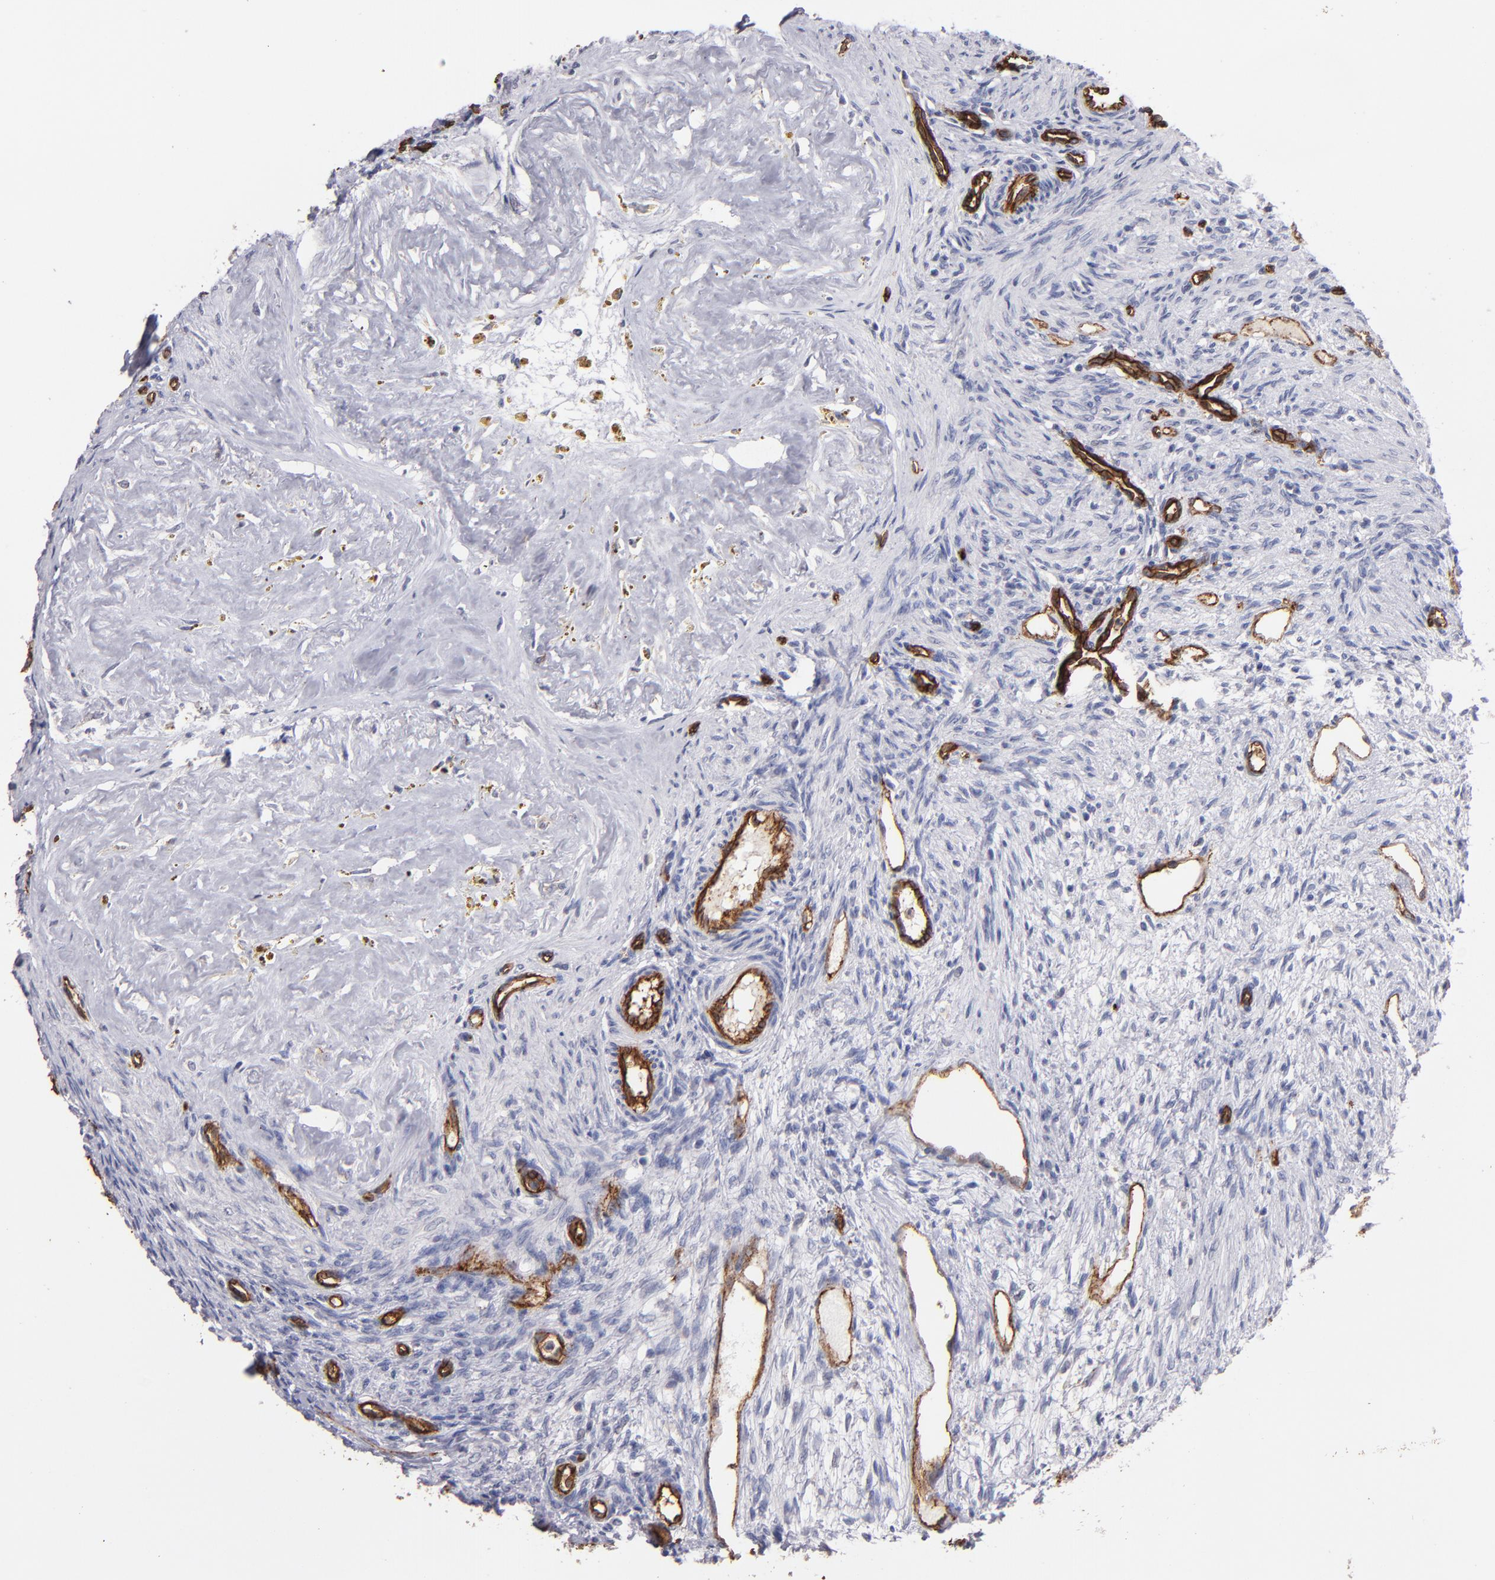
{"staining": {"intensity": "moderate", "quantity": "25%-75%", "location": "cytoplasmic/membranous"}, "tissue": "ovary", "cell_type": "Follicle cells", "image_type": "normal", "snomed": [{"axis": "morphology", "description": "Normal tissue, NOS"}, {"axis": "topography", "description": "Ovary"}], "caption": "Immunohistochemical staining of unremarkable human ovary reveals moderate cytoplasmic/membranous protein positivity in approximately 25%-75% of follicle cells.", "gene": "CLDN5", "patient": {"sex": "female", "age": 33}}